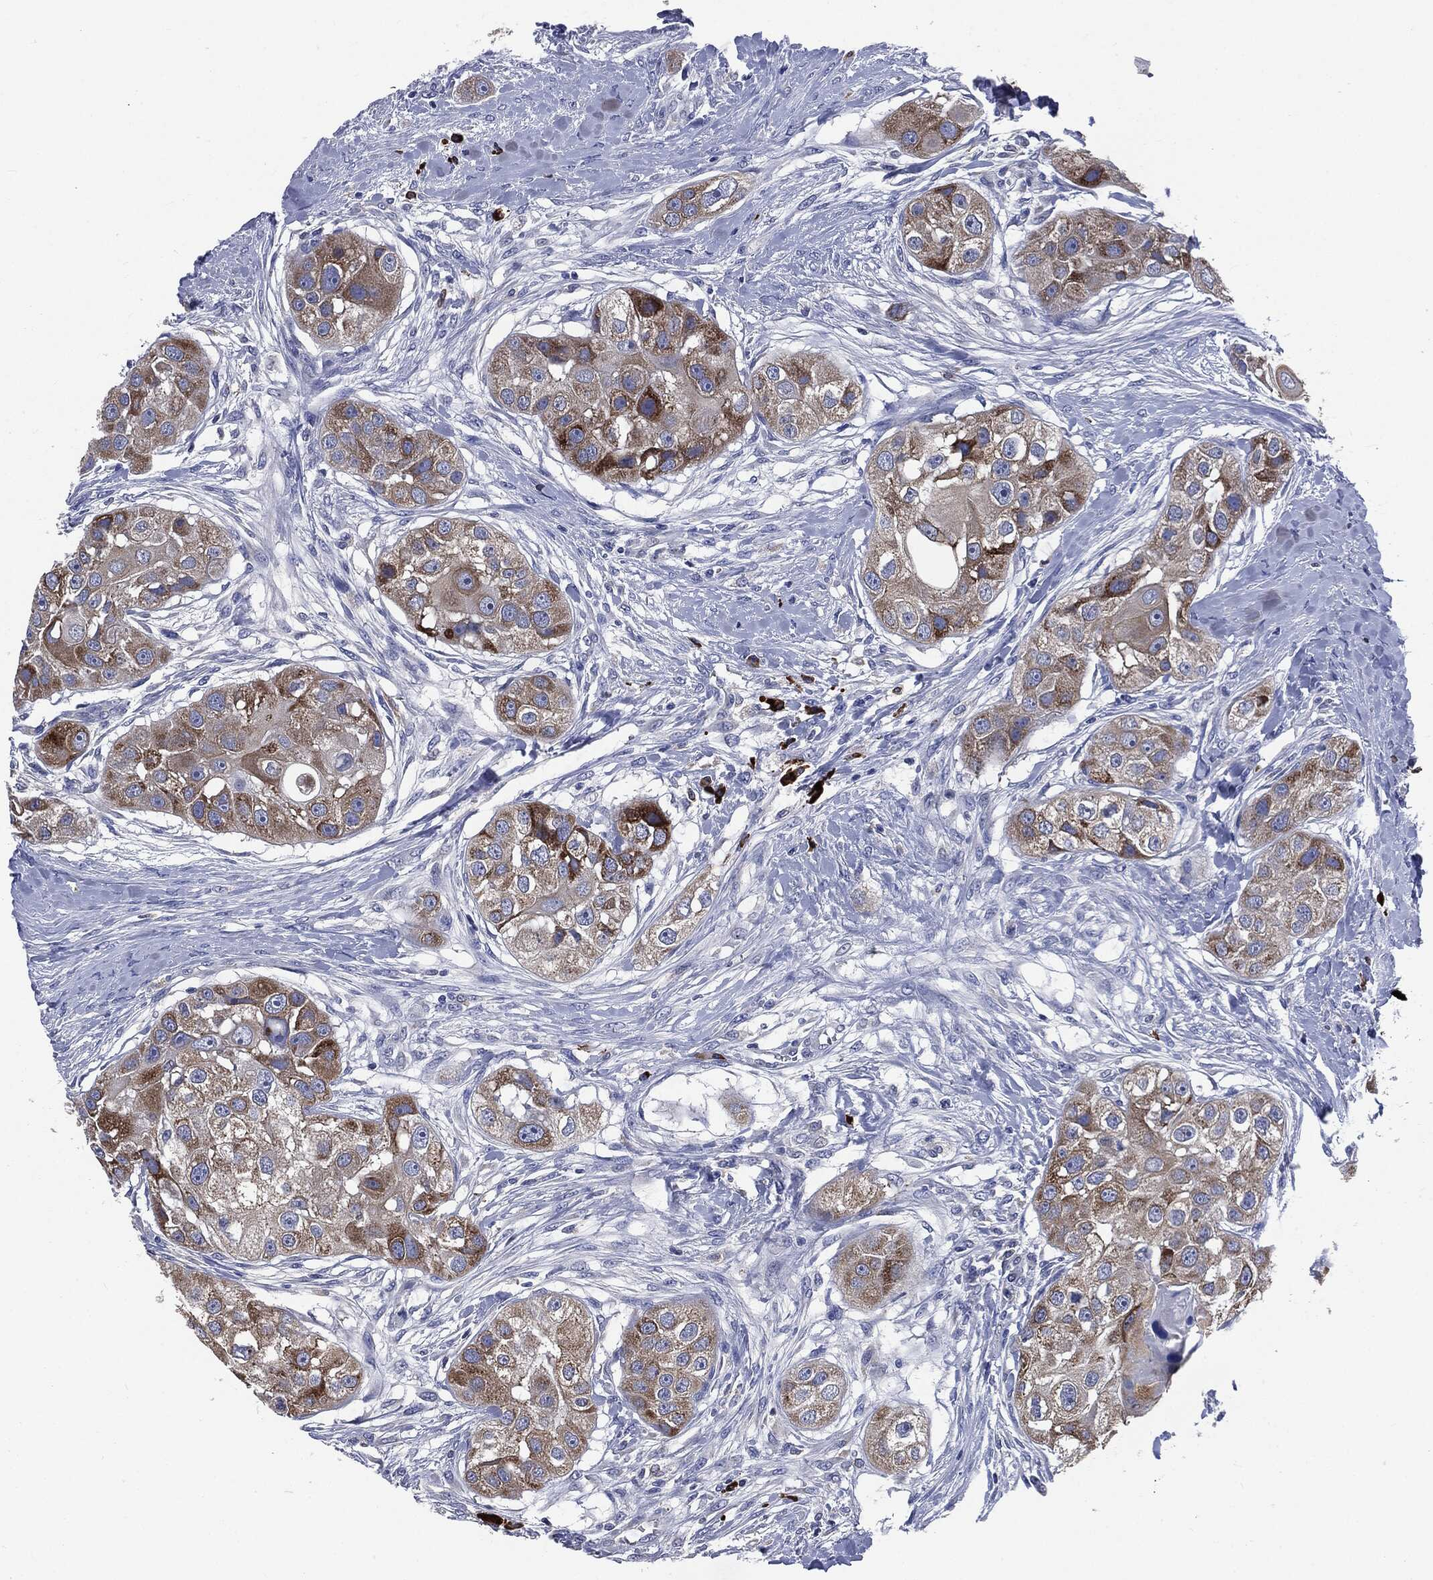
{"staining": {"intensity": "moderate", "quantity": ">75%", "location": "cytoplasmic/membranous"}, "tissue": "head and neck cancer", "cell_type": "Tumor cells", "image_type": "cancer", "snomed": [{"axis": "morphology", "description": "Normal tissue, NOS"}, {"axis": "morphology", "description": "Squamous cell carcinoma, NOS"}, {"axis": "topography", "description": "Skeletal muscle"}, {"axis": "topography", "description": "Head-Neck"}], "caption": "The micrograph exhibits a brown stain indicating the presence of a protein in the cytoplasmic/membranous of tumor cells in head and neck cancer. The protein is stained brown, and the nuclei are stained in blue (DAB (3,3'-diaminobenzidine) IHC with brightfield microscopy, high magnification).", "gene": "PTGS2", "patient": {"sex": "male", "age": 51}}